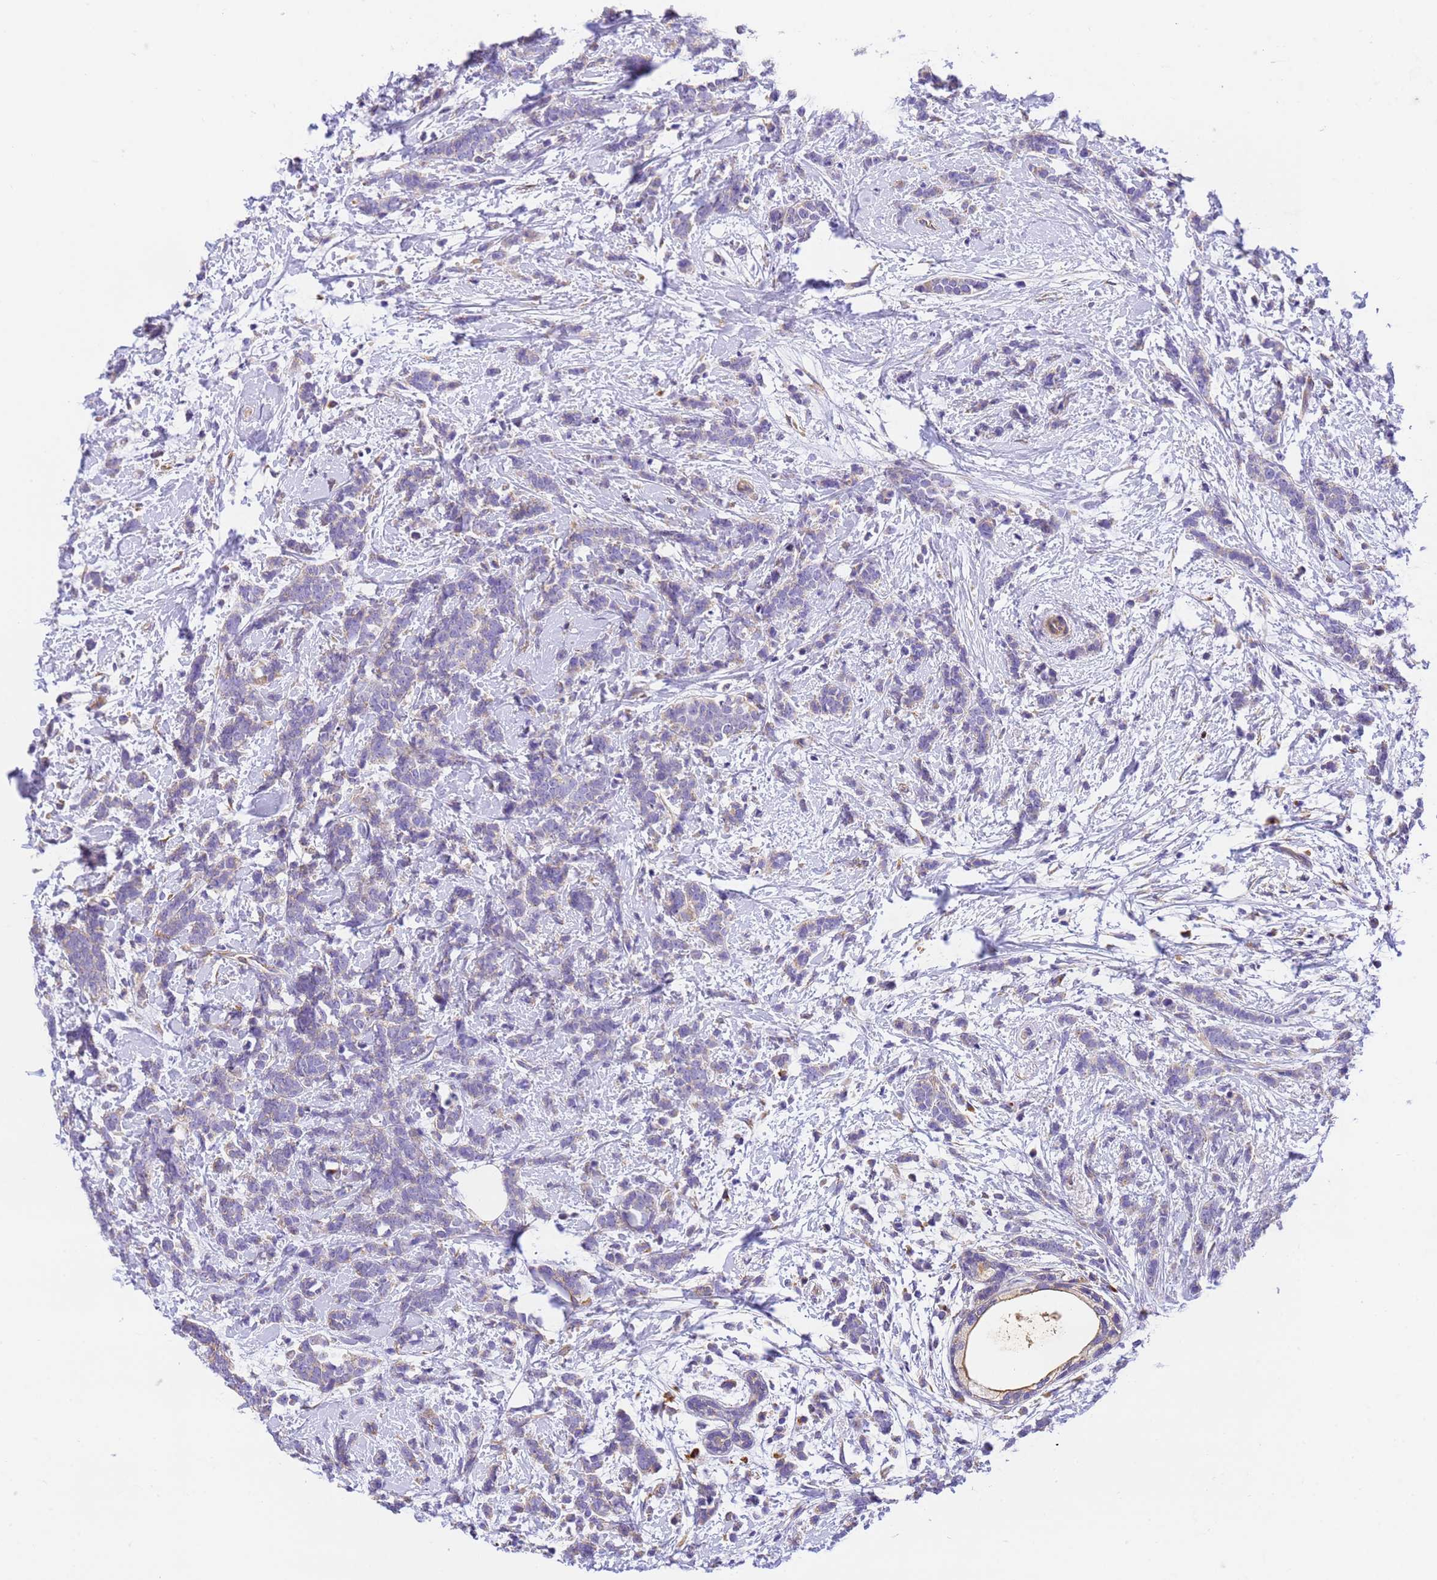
{"staining": {"intensity": "weak", "quantity": "<25%", "location": "cytoplasmic/membranous"}, "tissue": "breast cancer", "cell_type": "Tumor cells", "image_type": "cancer", "snomed": [{"axis": "morphology", "description": "Lobular carcinoma"}, {"axis": "topography", "description": "Breast"}], "caption": "Photomicrograph shows no significant protein staining in tumor cells of breast cancer.", "gene": "RHBDD3", "patient": {"sex": "female", "age": 58}}